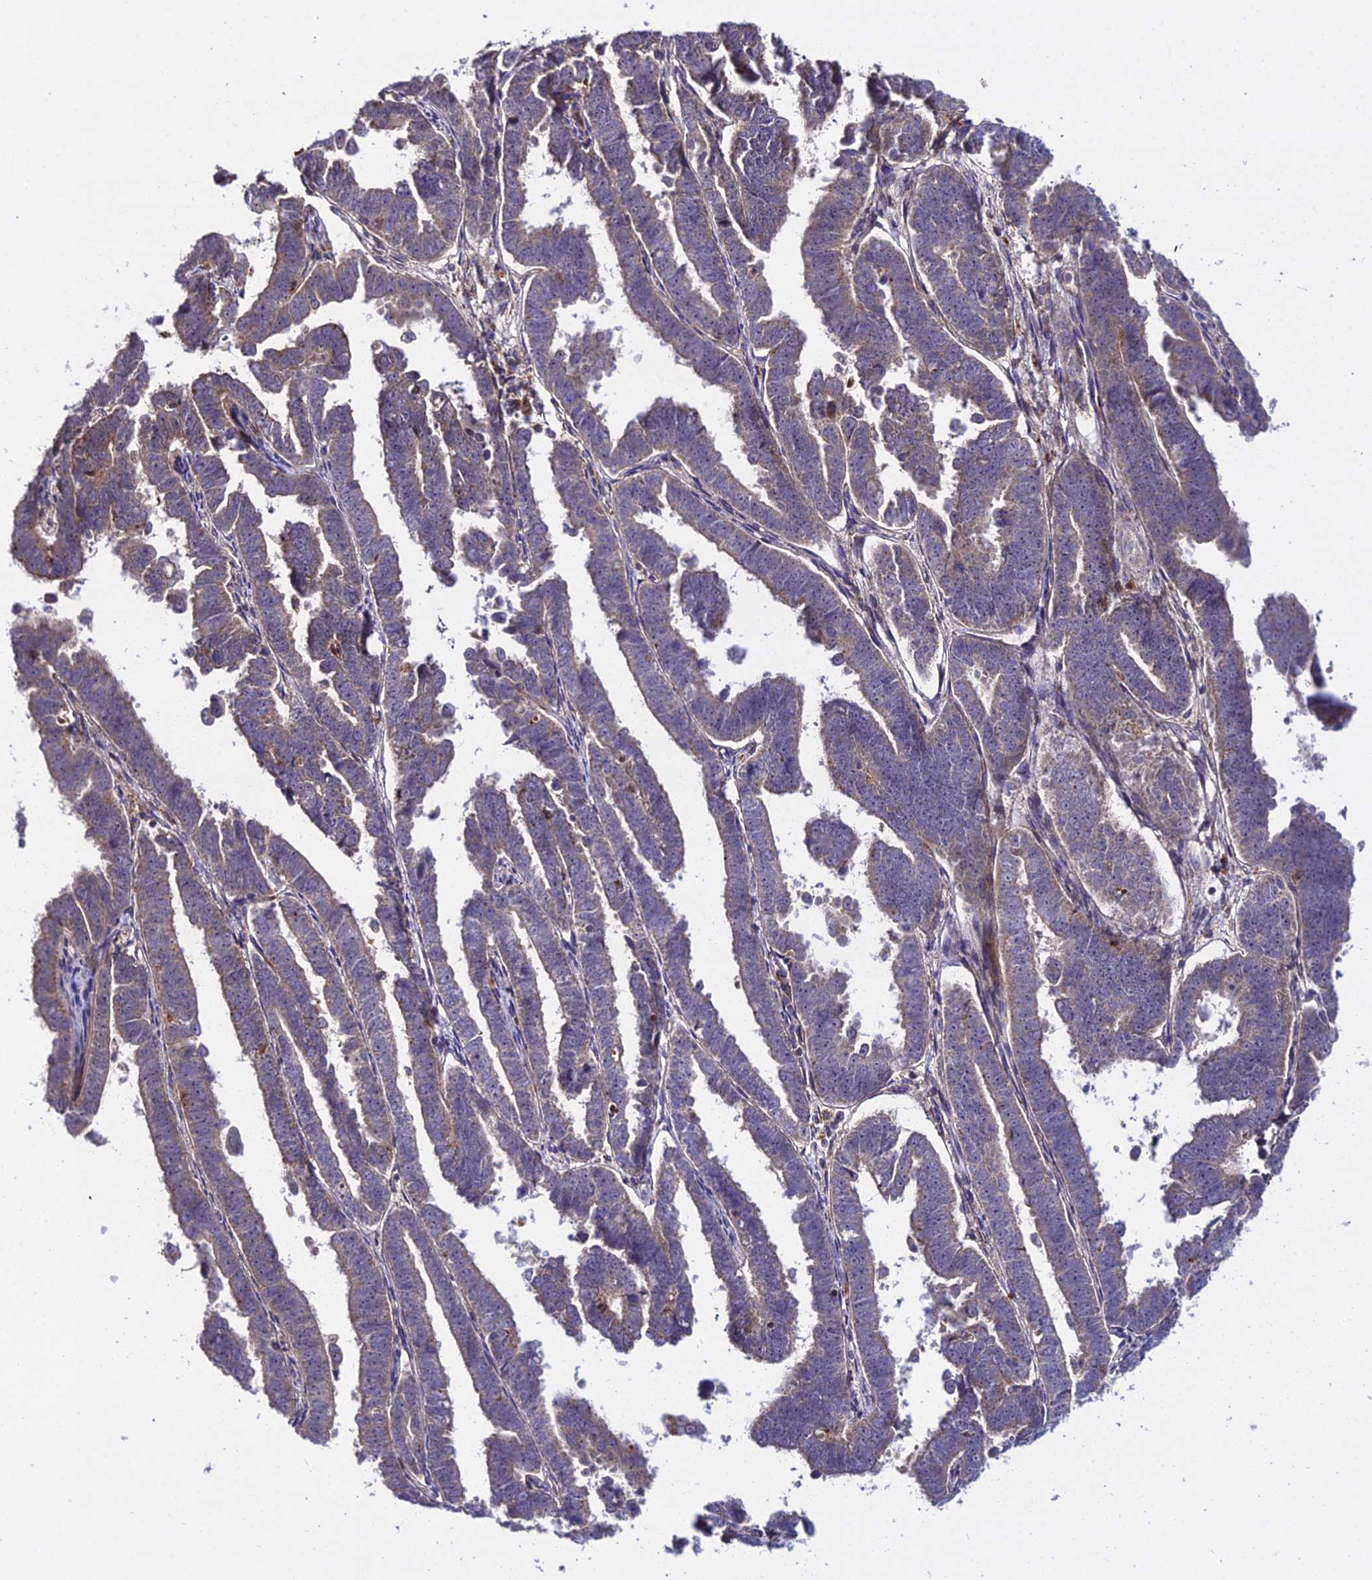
{"staining": {"intensity": "weak", "quantity": "25%-75%", "location": "cytoplasmic/membranous"}, "tissue": "endometrial cancer", "cell_type": "Tumor cells", "image_type": "cancer", "snomed": [{"axis": "morphology", "description": "Adenocarcinoma, NOS"}, {"axis": "topography", "description": "Endometrium"}], "caption": "Tumor cells exhibit low levels of weak cytoplasmic/membranous staining in about 25%-75% of cells in endometrial adenocarcinoma. Using DAB (3,3'-diaminobenzidine) (brown) and hematoxylin (blue) stains, captured at high magnification using brightfield microscopy.", "gene": "EID2", "patient": {"sex": "female", "age": 75}}